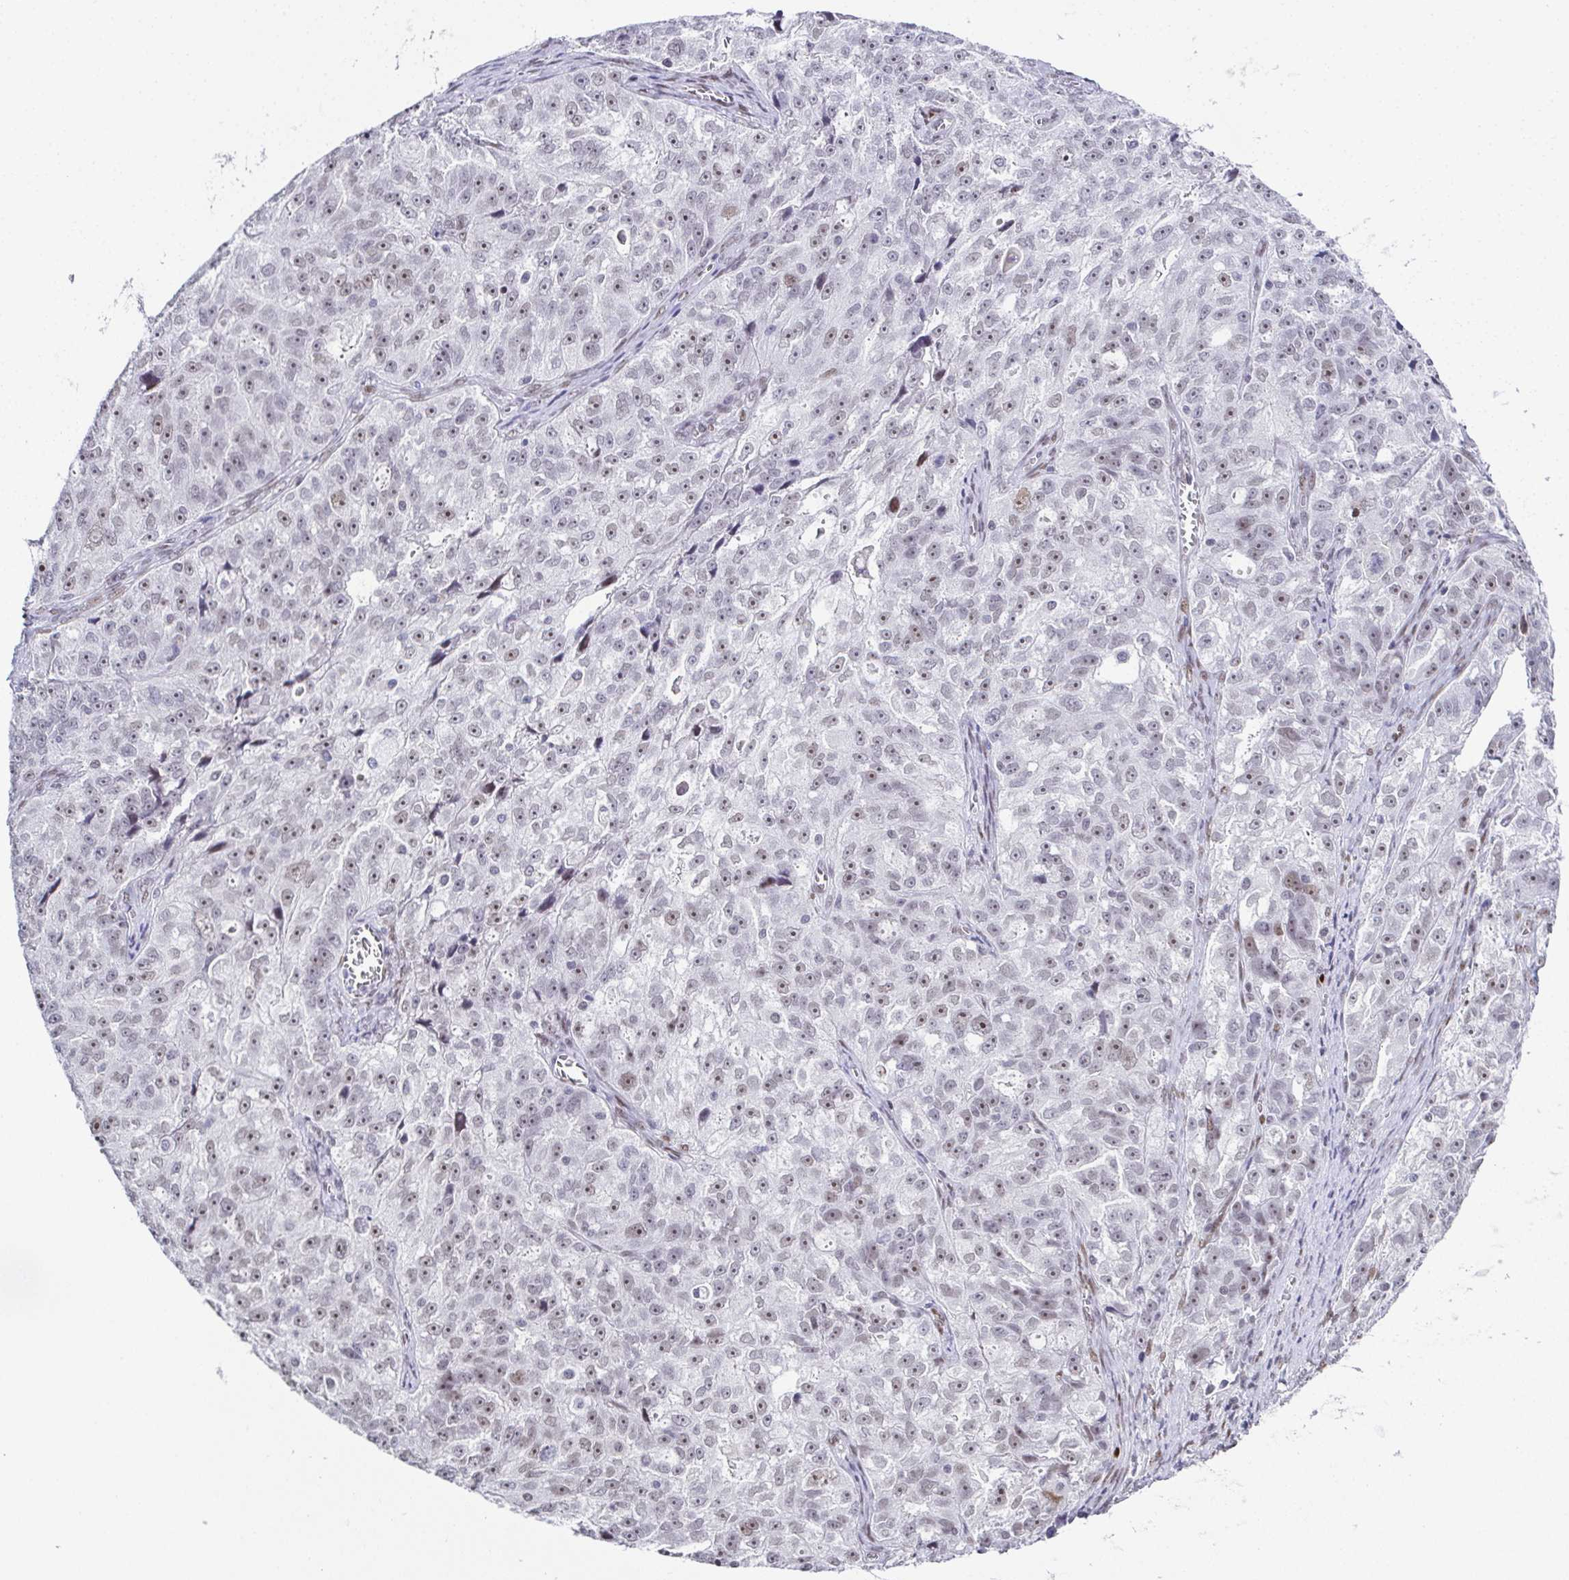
{"staining": {"intensity": "weak", "quantity": "25%-75%", "location": "nuclear"}, "tissue": "ovarian cancer", "cell_type": "Tumor cells", "image_type": "cancer", "snomed": [{"axis": "morphology", "description": "Cystadenocarcinoma, serous, NOS"}, {"axis": "topography", "description": "Ovary"}], "caption": "Protein expression analysis of human ovarian cancer (serous cystadenocarcinoma) reveals weak nuclear positivity in approximately 25%-75% of tumor cells. (DAB IHC with brightfield microscopy, high magnification).", "gene": "RB1", "patient": {"sex": "female", "age": 51}}